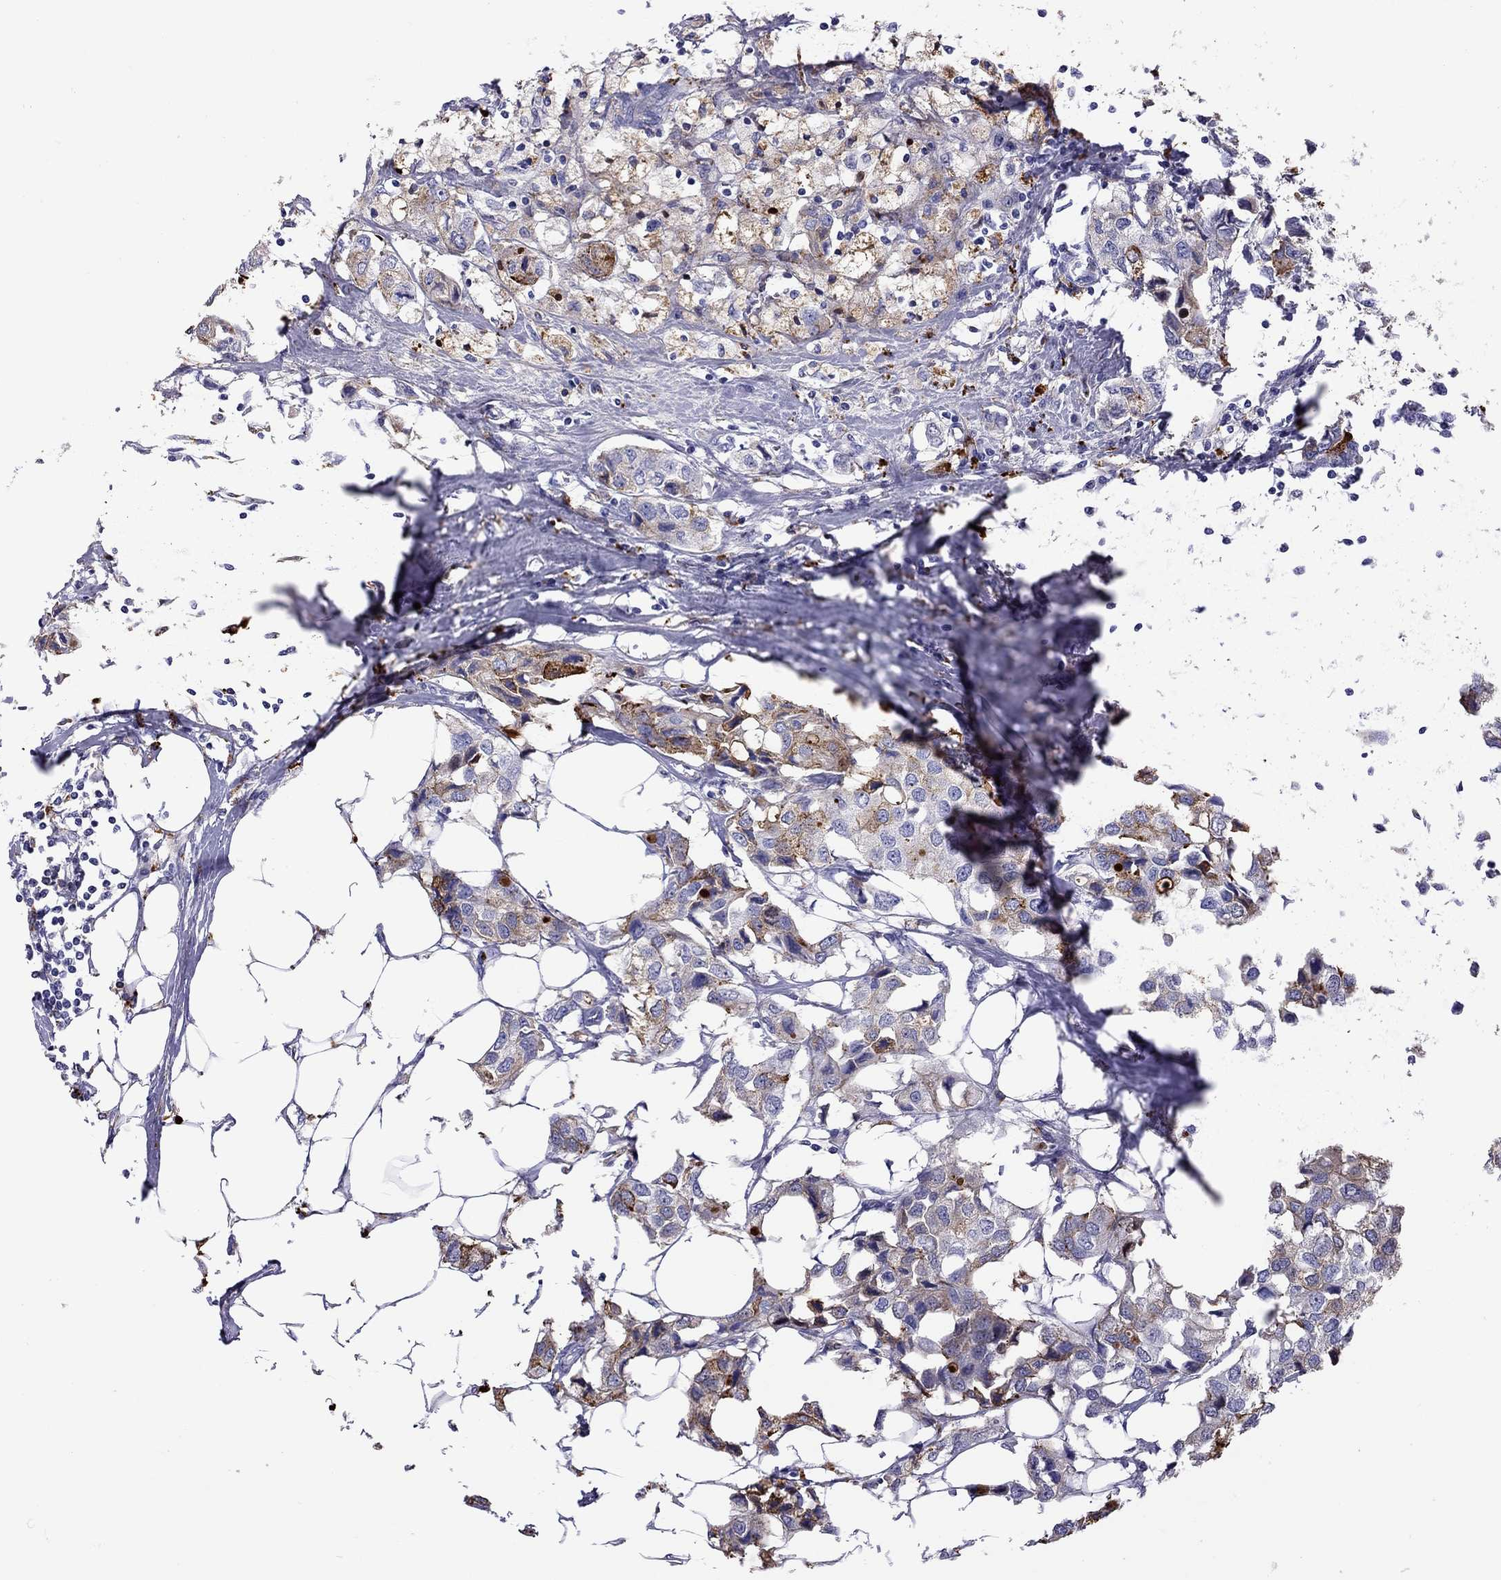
{"staining": {"intensity": "moderate", "quantity": "25%-75%", "location": "cytoplasmic/membranous"}, "tissue": "breast cancer", "cell_type": "Tumor cells", "image_type": "cancer", "snomed": [{"axis": "morphology", "description": "Duct carcinoma"}, {"axis": "topography", "description": "Breast"}], "caption": "Breast intraductal carcinoma tissue reveals moderate cytoplasmic/membranous expression in about 25%-75% of tumor cells", "gene": "SERPINA3", "patient": {"sex": "female", "age": 80}}